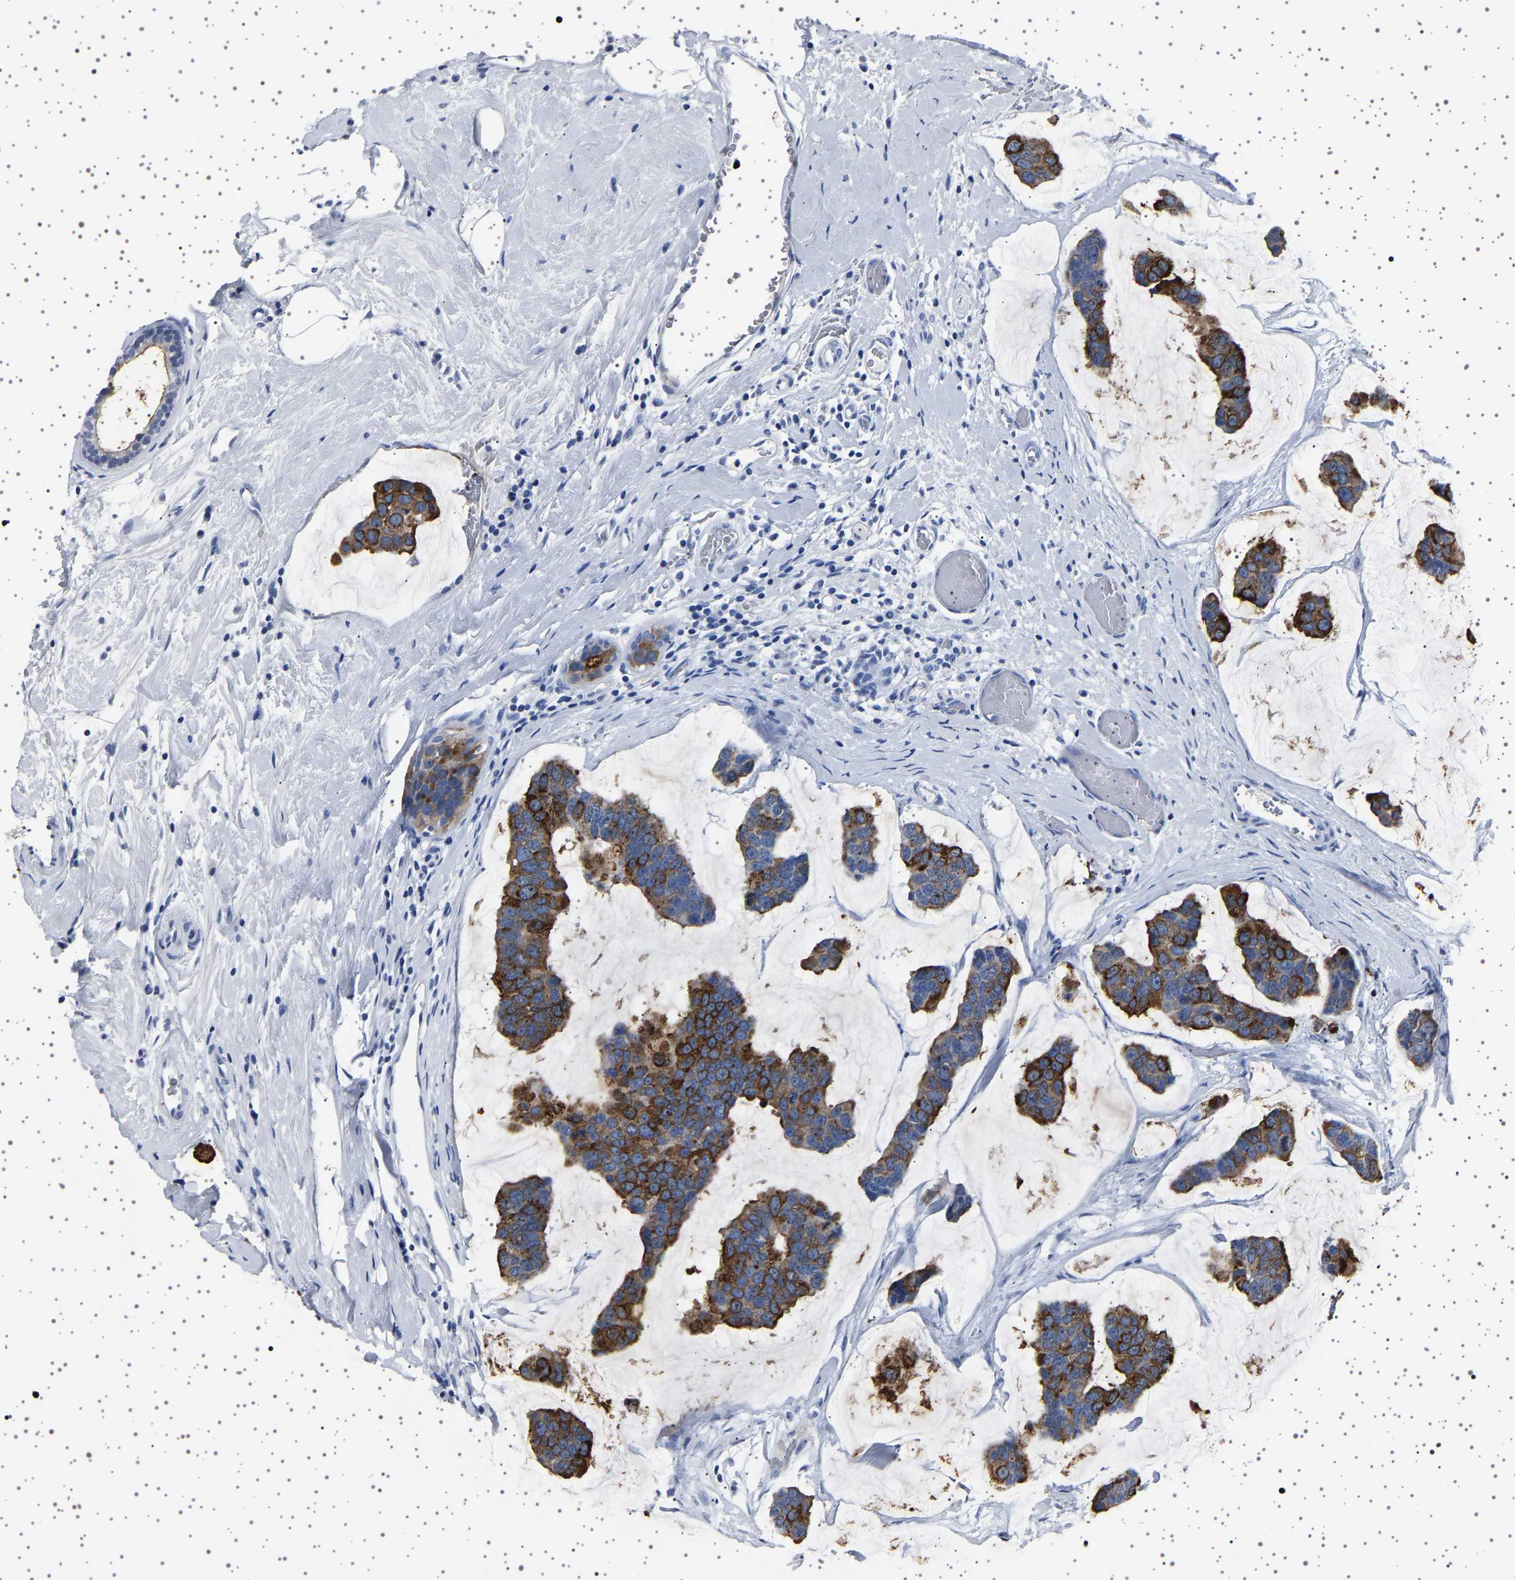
{"staining": {"intensity": "strong", "quantity": ">75%", "location": "cytoplasmic/membranous"}, "tissue": "breast cancer", "cell_type": "Tumor cells", "image_type": "cancer", "snomed": [{"axis": "morphology", "description": "Normal tissue, NOS"}, {"axis": "morphology", "description": "Duct carcinoma"}, {"axis": "topography", "description": "Breast"}], "caption": "A high-resolution histopathology image shows immunohistochemistry staining of breast intraductal carcinoma, which demonstrates strong cytoplasmic/membranous expression in approximately >75% of tumor cells.", "gene": "TFF3", "patient": {"sex": "female", "age": 50}}